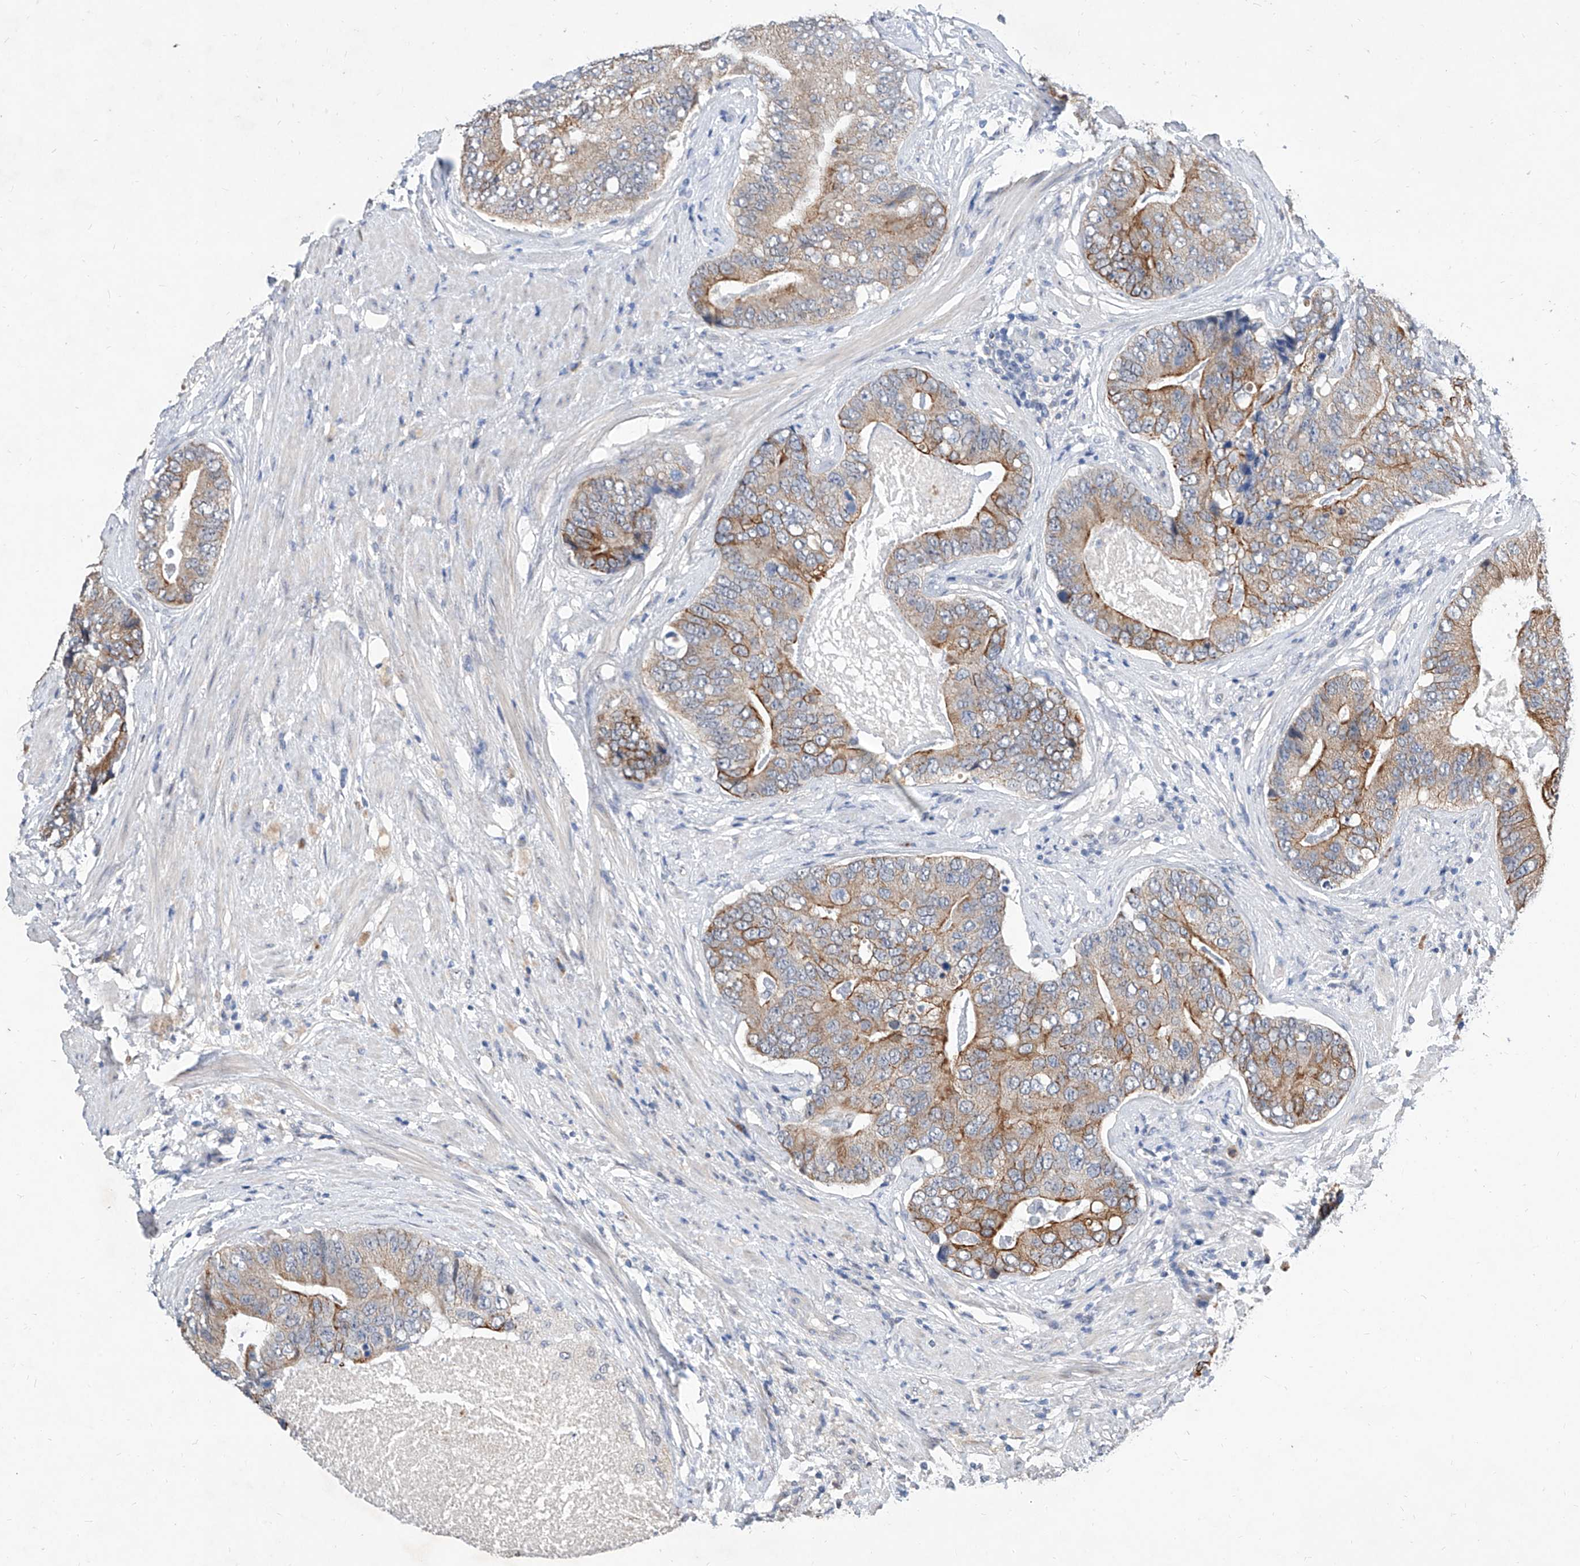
{"staining": {"intensity": "moderate", "quantity": "25%-75%", "location": "cytoplasmic/membranous"}, "tissue": "prostate cancer", "cell_type": "Tumor cells", "image_type": "cancer", "snomed": [{"axis": "morphology", "description": "Adenocarcinoma, High grade"}, {"axis": "topography", "description": "Prostate"}], "caption": "Prostate cancer stained with immunohistochemistry (IHC) demonstrates moderate cytoplasmic/membranous expression in about 25%-75% of tumor cells.", "gene": "MFSD4B", "patient": {"sex": "male", "age": 70}}